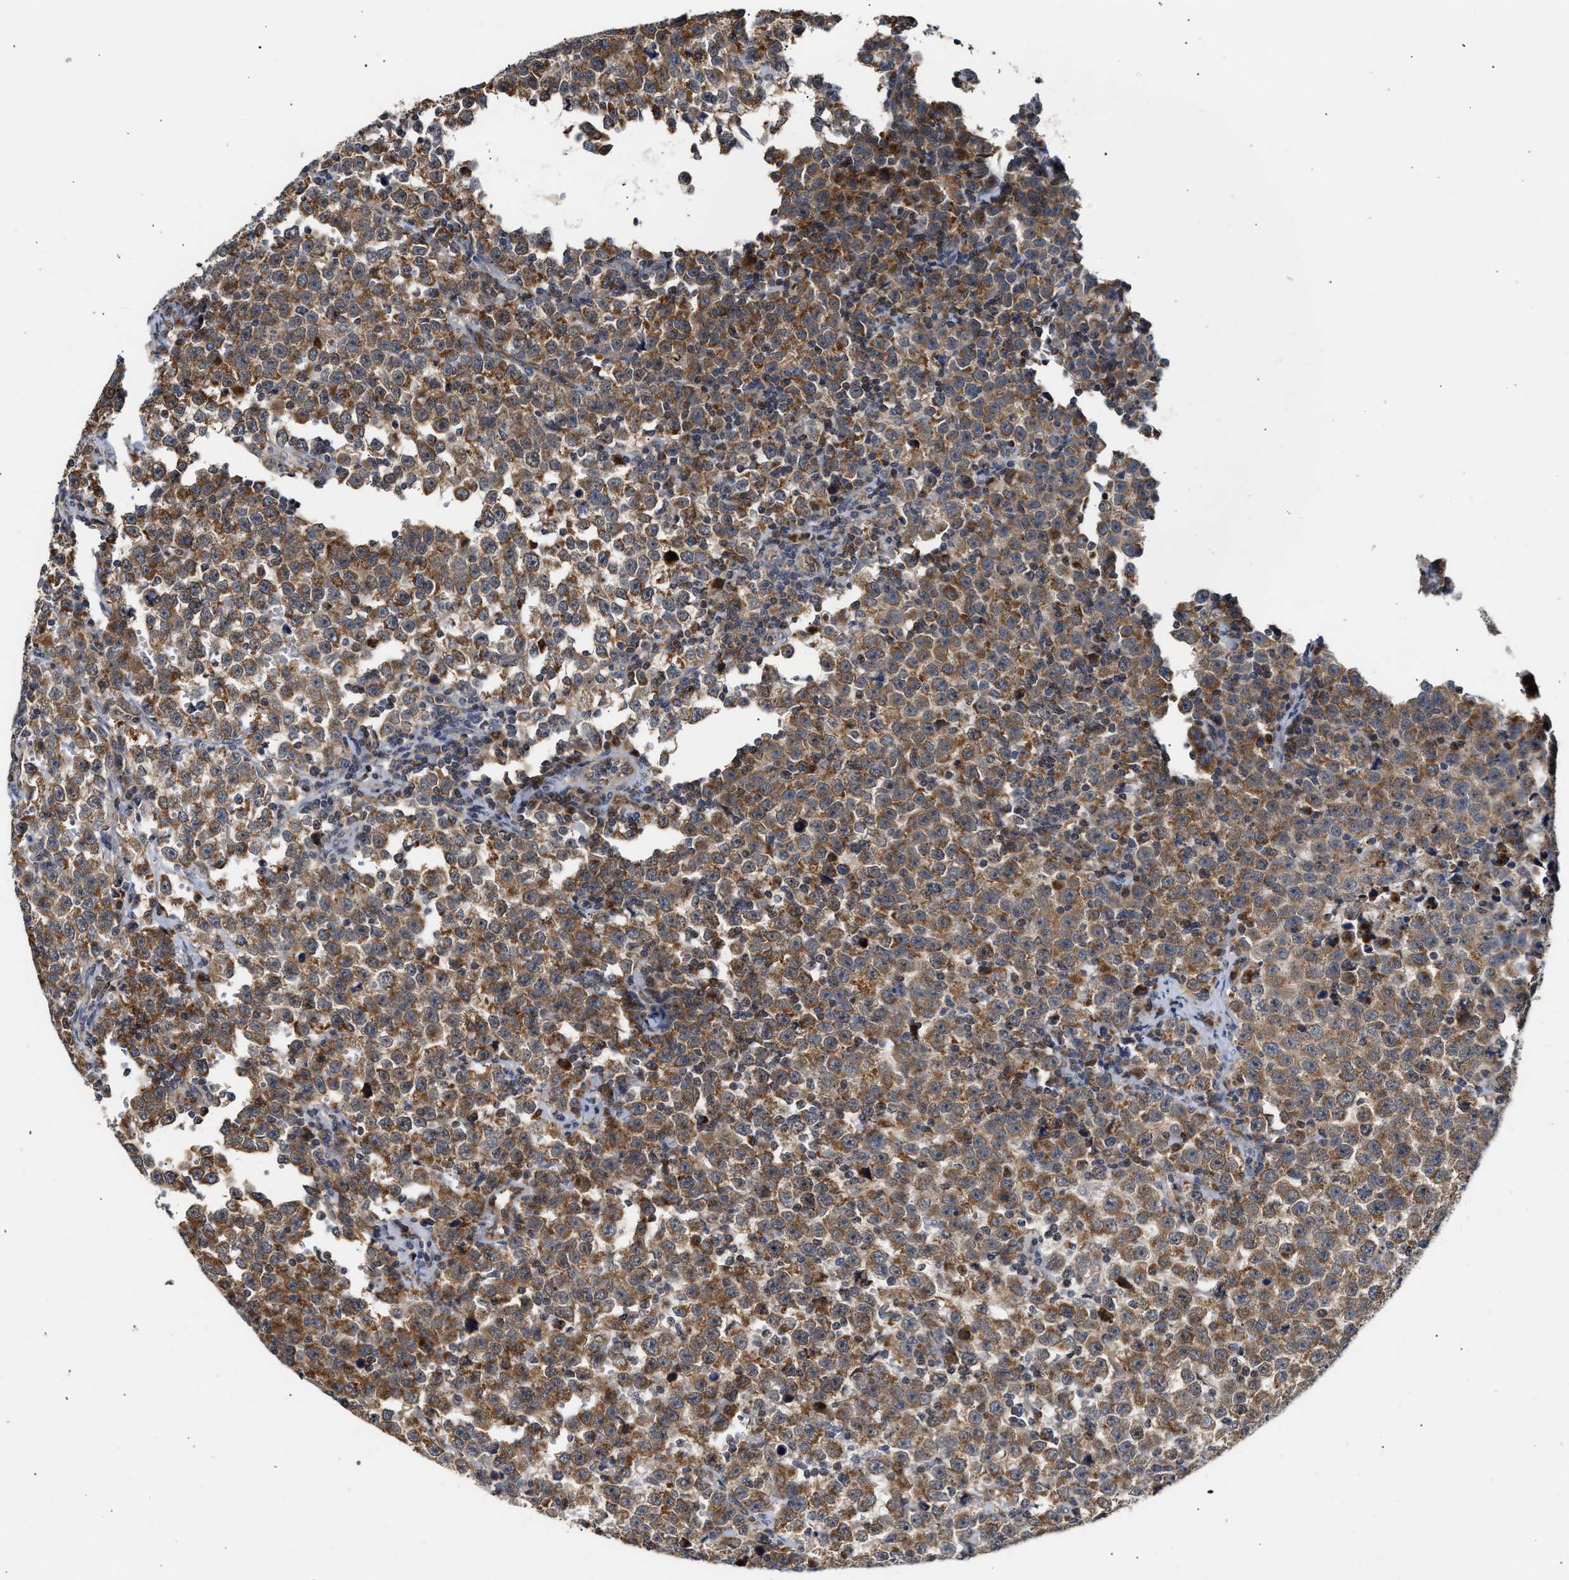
{"staining": {"intensity": "moderate", "quantity": ">75%", "location": "cytoplasmic/membranous"}, "tissue": "testis cancer", "cell_type": "Tumor cells", "image_type": "cancer", "snomed": [{"axis": "morphology", "description": "Seminoma, NOS"}, {"axis": "topography", "description": "Testis"}], "caption": "Tumor cells show medium levels of moderate cytoplasmic/membranous staining in about >75% of cells in human testis cancer (seminoma).", "gene": "EXTL2", "patient": {"sex": "male", "age": 43}}